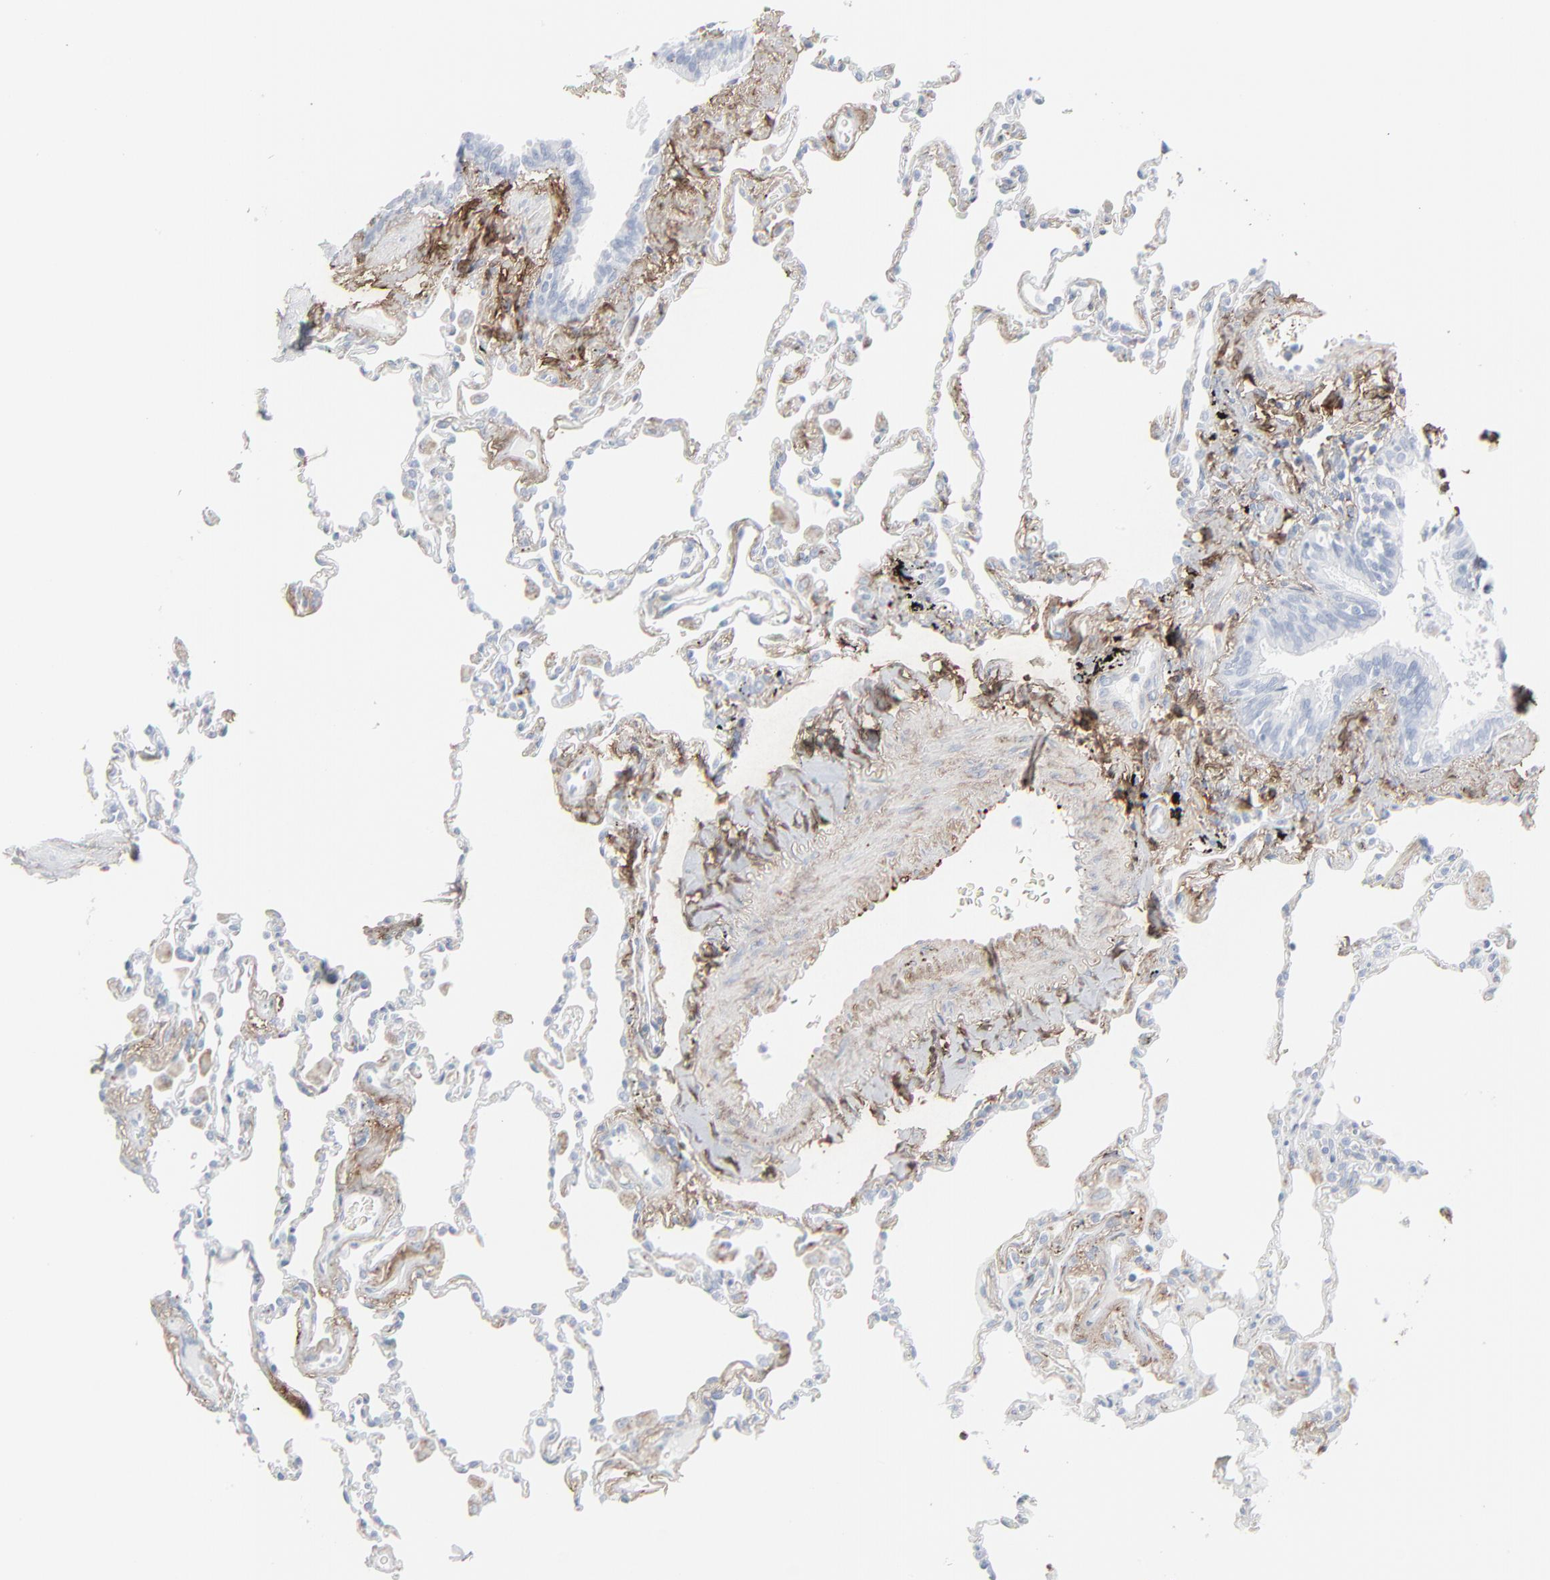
{"staining": {"intensity": "negative", "quantity": "none", "location": "none"}, "tissue": "lung", "cell_type": "Alveolar cells", "image_type": "normal", "snomed": [{"axis": "morphology", "description": "Normal tissue, NOS"}, {"axis": "topography", "description": "Lung"}], "caption": "Alveolar cells show no significant protein staining in normal lung. (DAB (3,3'-diaminobenzidine) immunohistochemistry visualized using brightfield microscopy, high magnification).", "gene": "BGN", "patient": {"sex": "male", "age": 59}}